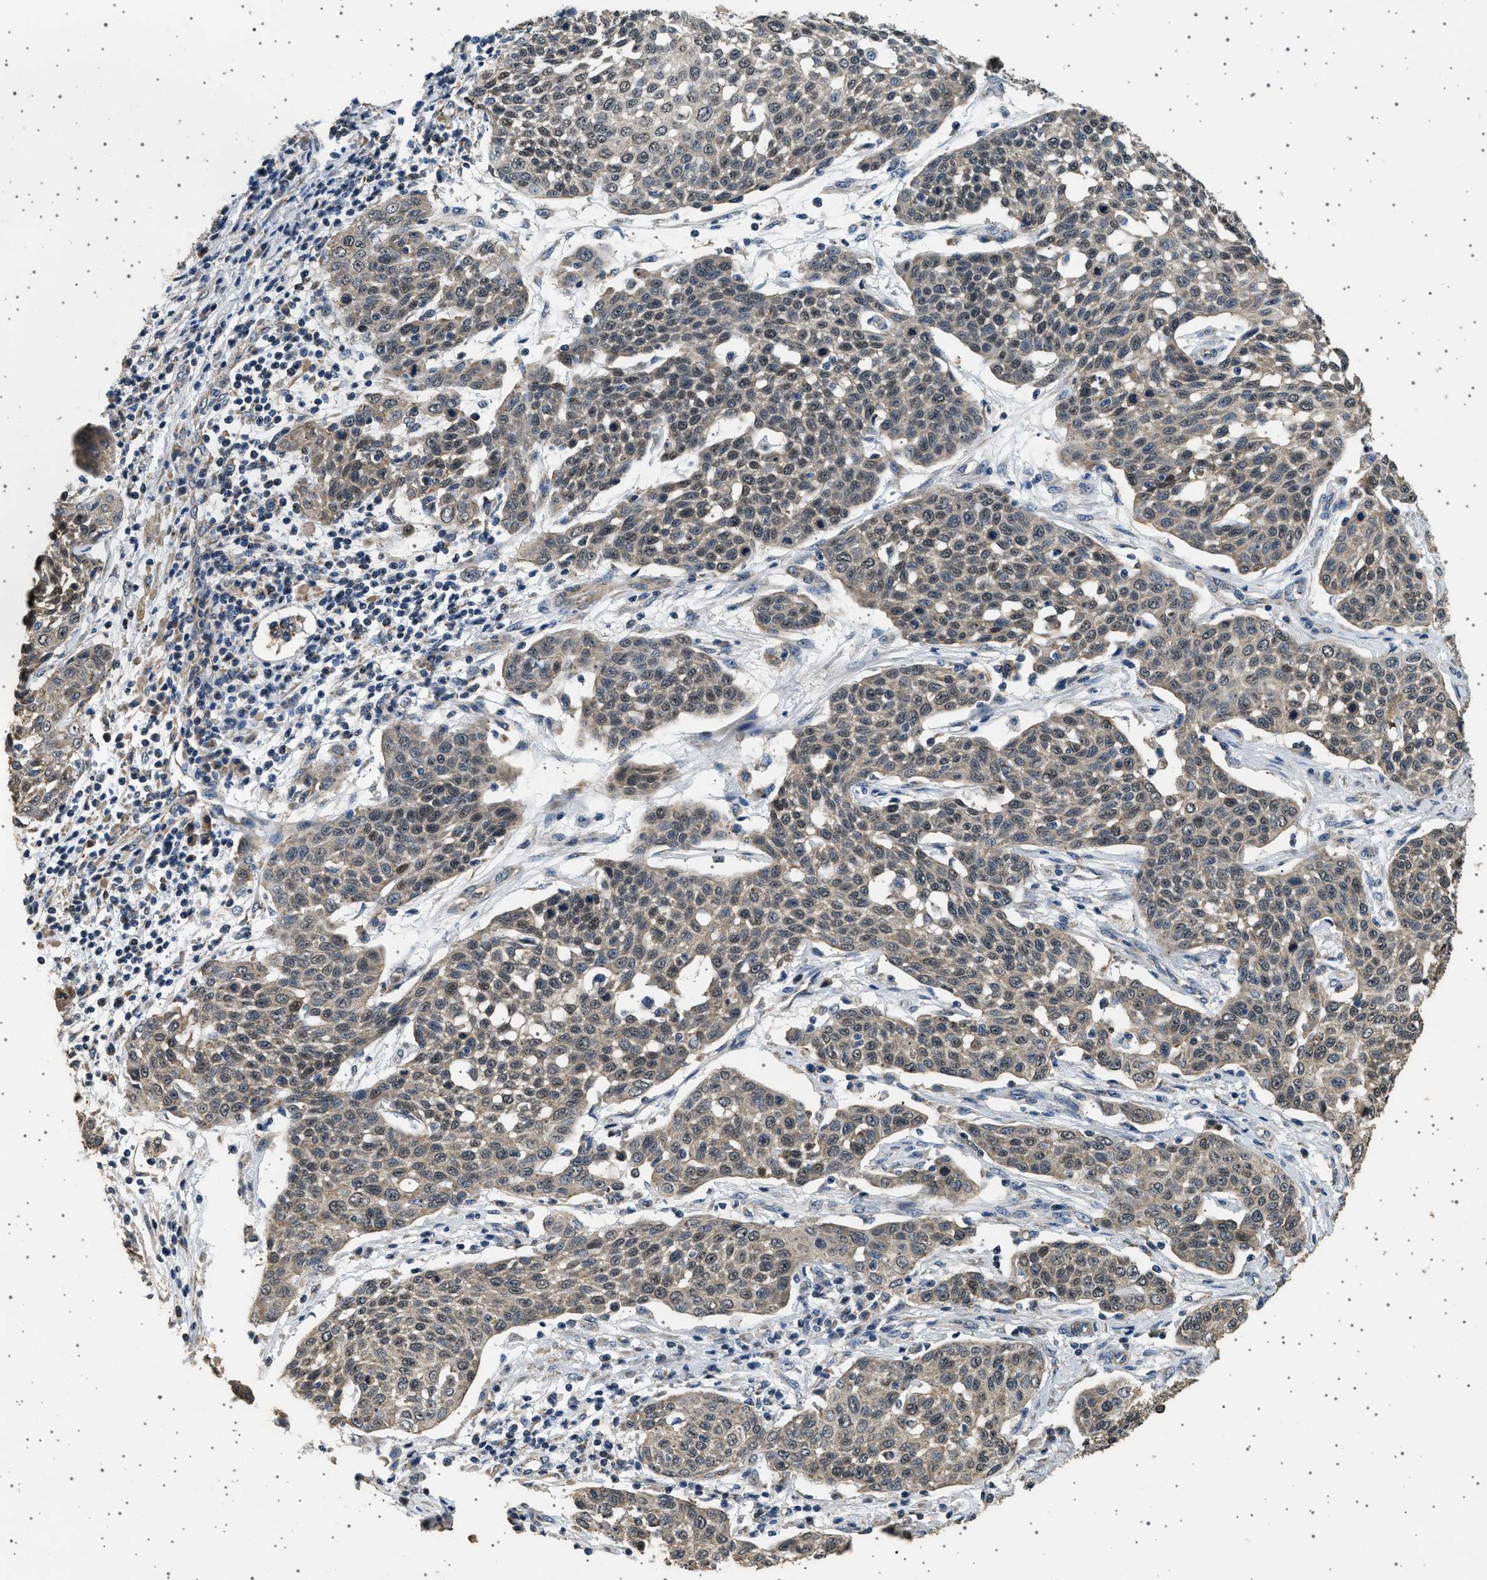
{"staining": {"intensity": "weak", "quantity": ">75%", "location": "cytoplasmic/membranous,nuclear"}, "tissue": "cervical cancer", "cell_type": "Tumor cells", "image_type": "cancer", "snomed": [{"axis": "morphology", "description": "Squamous cell carcinoma, NOS"}, {"axis": "topography", "description": "Cervix"}], "caption": "The image reveals staining of cervical cancer (squamous cell carcinoma), revealing weak cytoplasmic/membranous and nuclear protein staining (brown color) within tumor cells.", "gene": "KCNA4", "patient": {"sex": "female", "age": 34}}